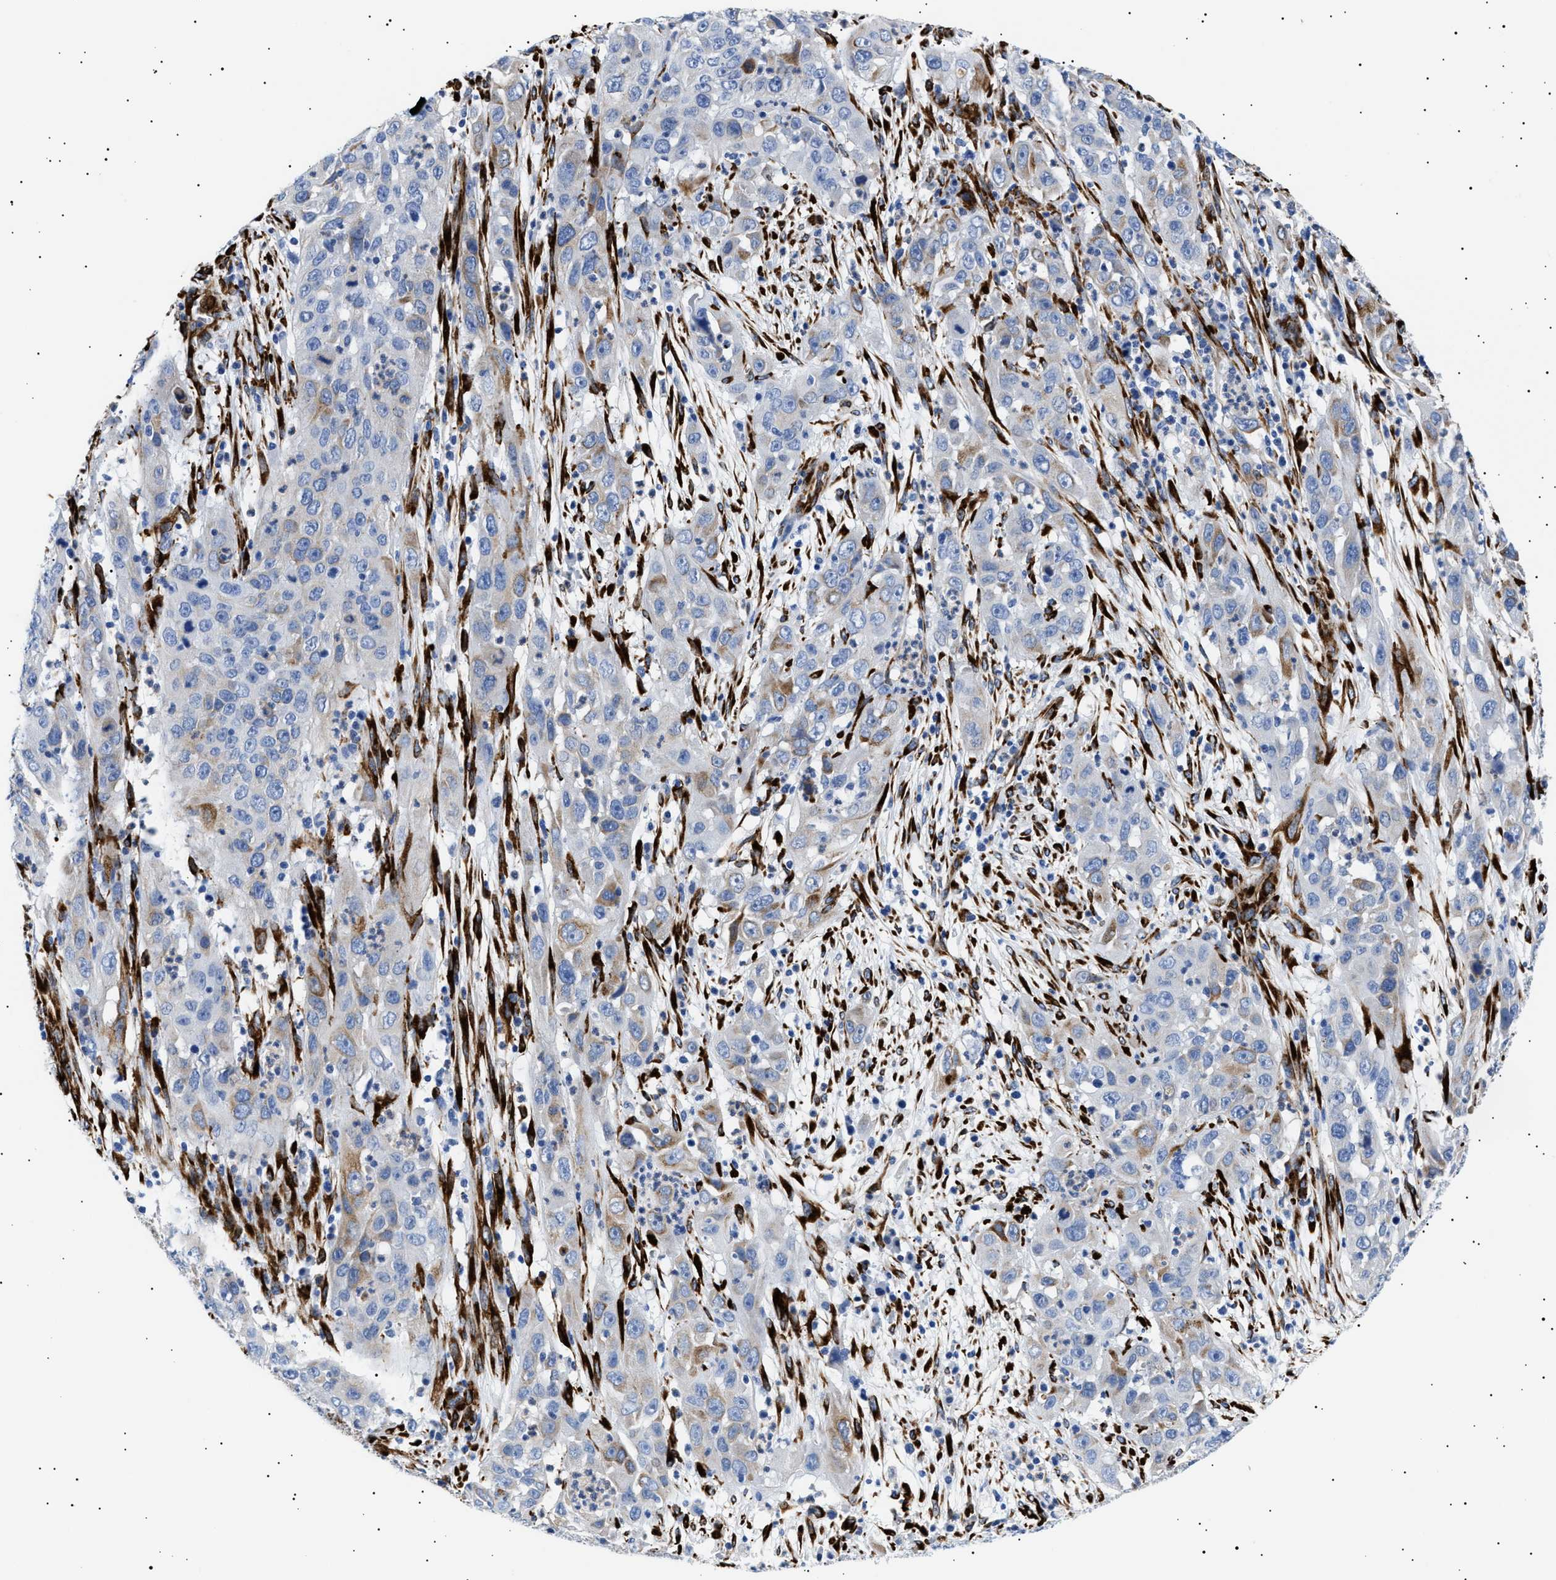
{"staining": {"intensity": "moderate", "quantity": "<25%", "location": "cytoplasmic/membranous"}, "tissue": "cervical cancer", "cell_type": "Tumor cells", "image_type": "cancer", "snomed": [{"axis": "morphology", "description": "Squamous cell carcinoma, NOS"}, {"axis": "topography", "description": "Cervix"}], "caption": "Approximately <25% of tumor cells in human cervical squamous cell carcinoma display moderate cytoplasmic/membranous protein staining as visualized by brown immunohistochemical staining.", "gene": "HEMGN", "patient": {"sex": "female", "age": 32}}